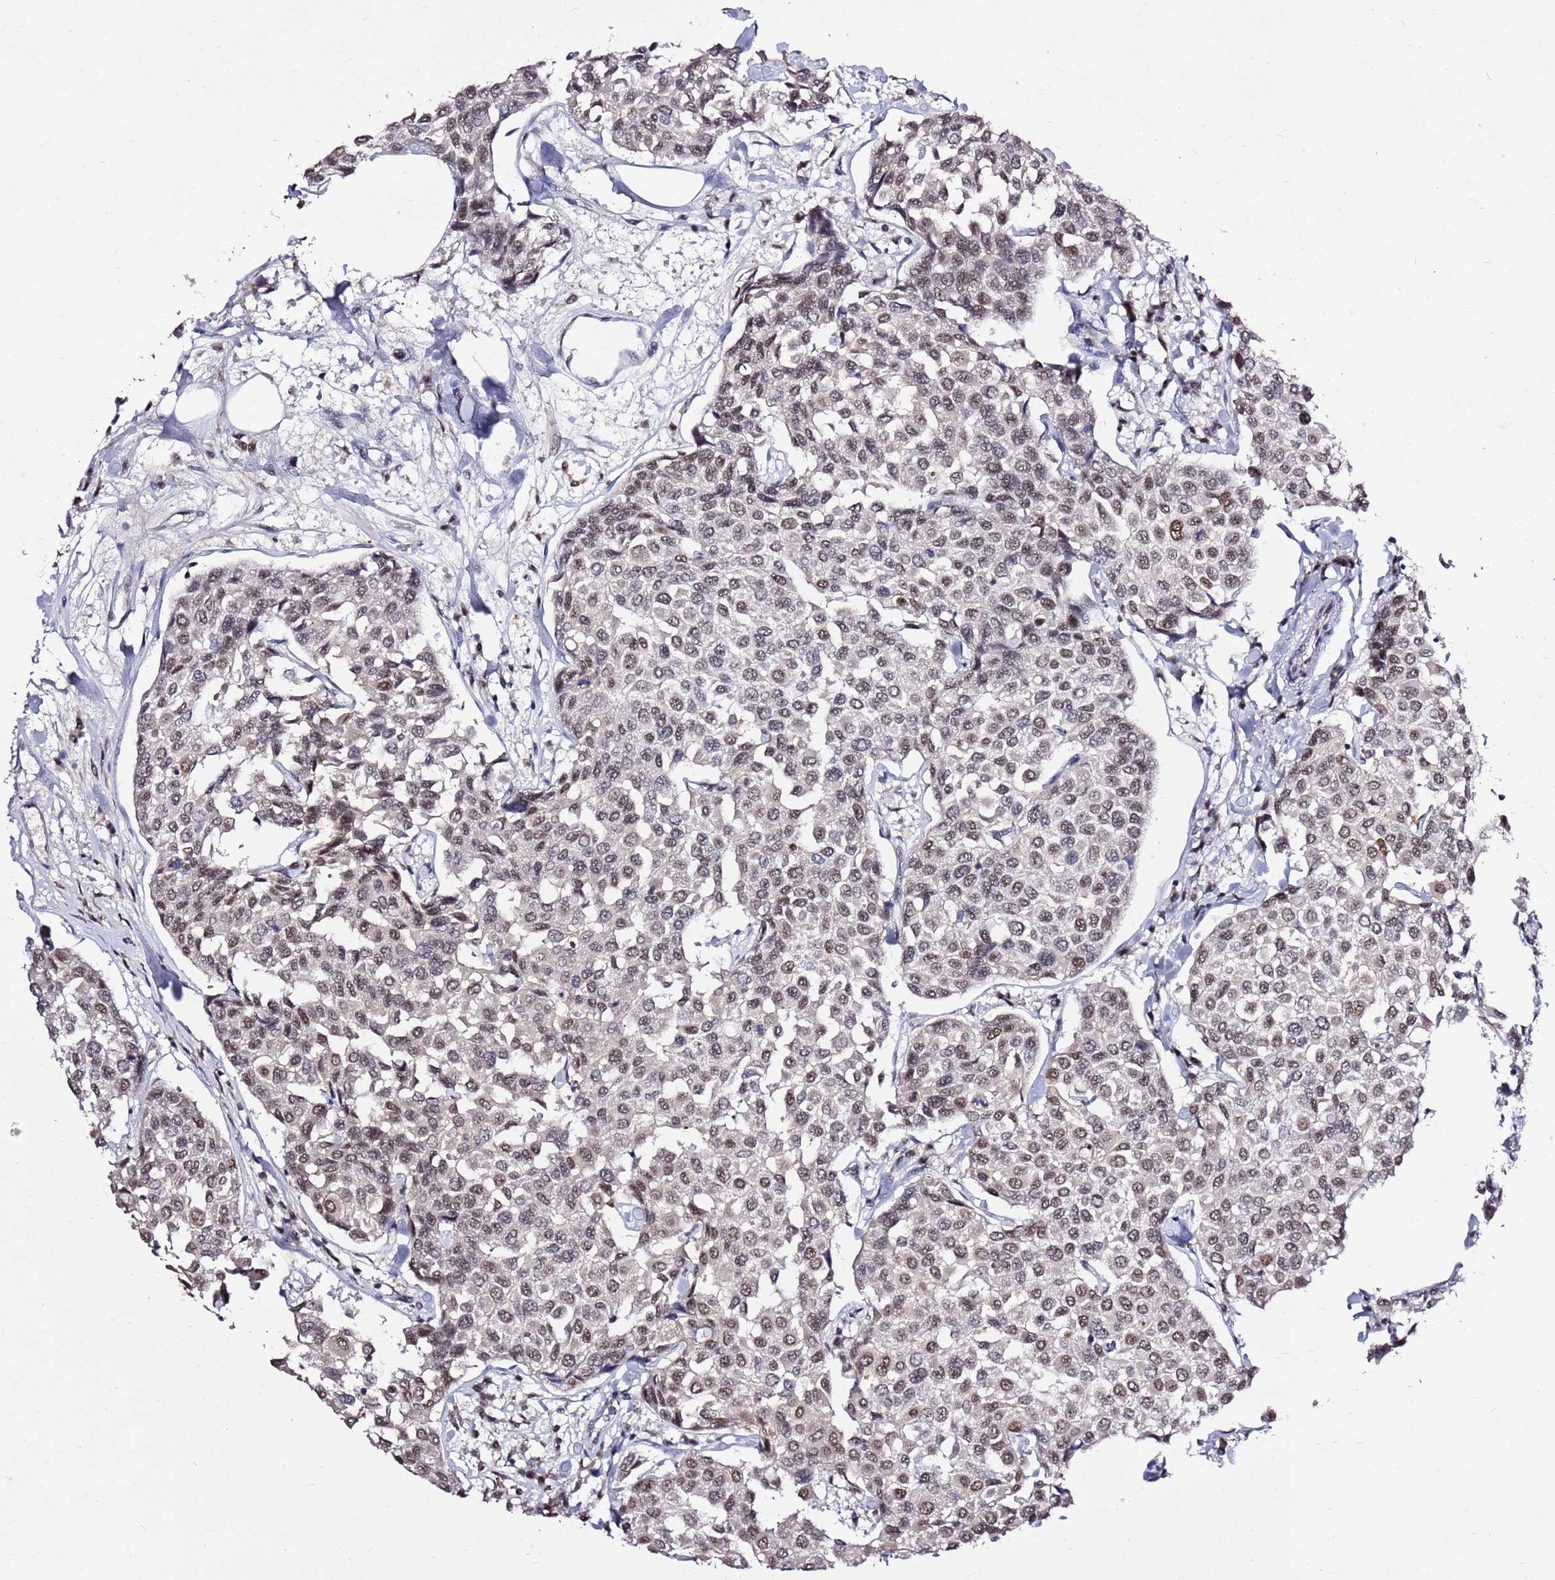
{"staining": {"intensity": "weak", "quantity": "25%-75%", "location": "nuclear"}, "tissue": "breast cancer", "cell_type": "Tumor cells", "image_type": "cancer", "snomed": [{"axis": "morphology", "description": "Duct carcinoma"}, {"axis": "topography", "description": "Breast"}], "caption": "A micrograph of human breast cancer (infiltrating ductal carcinoma) stained for a protein reveals weak nuclear brown staining in tumor cells.", "gene": "AKAP8L", "patient": {"sex": "female", "age": 55}}